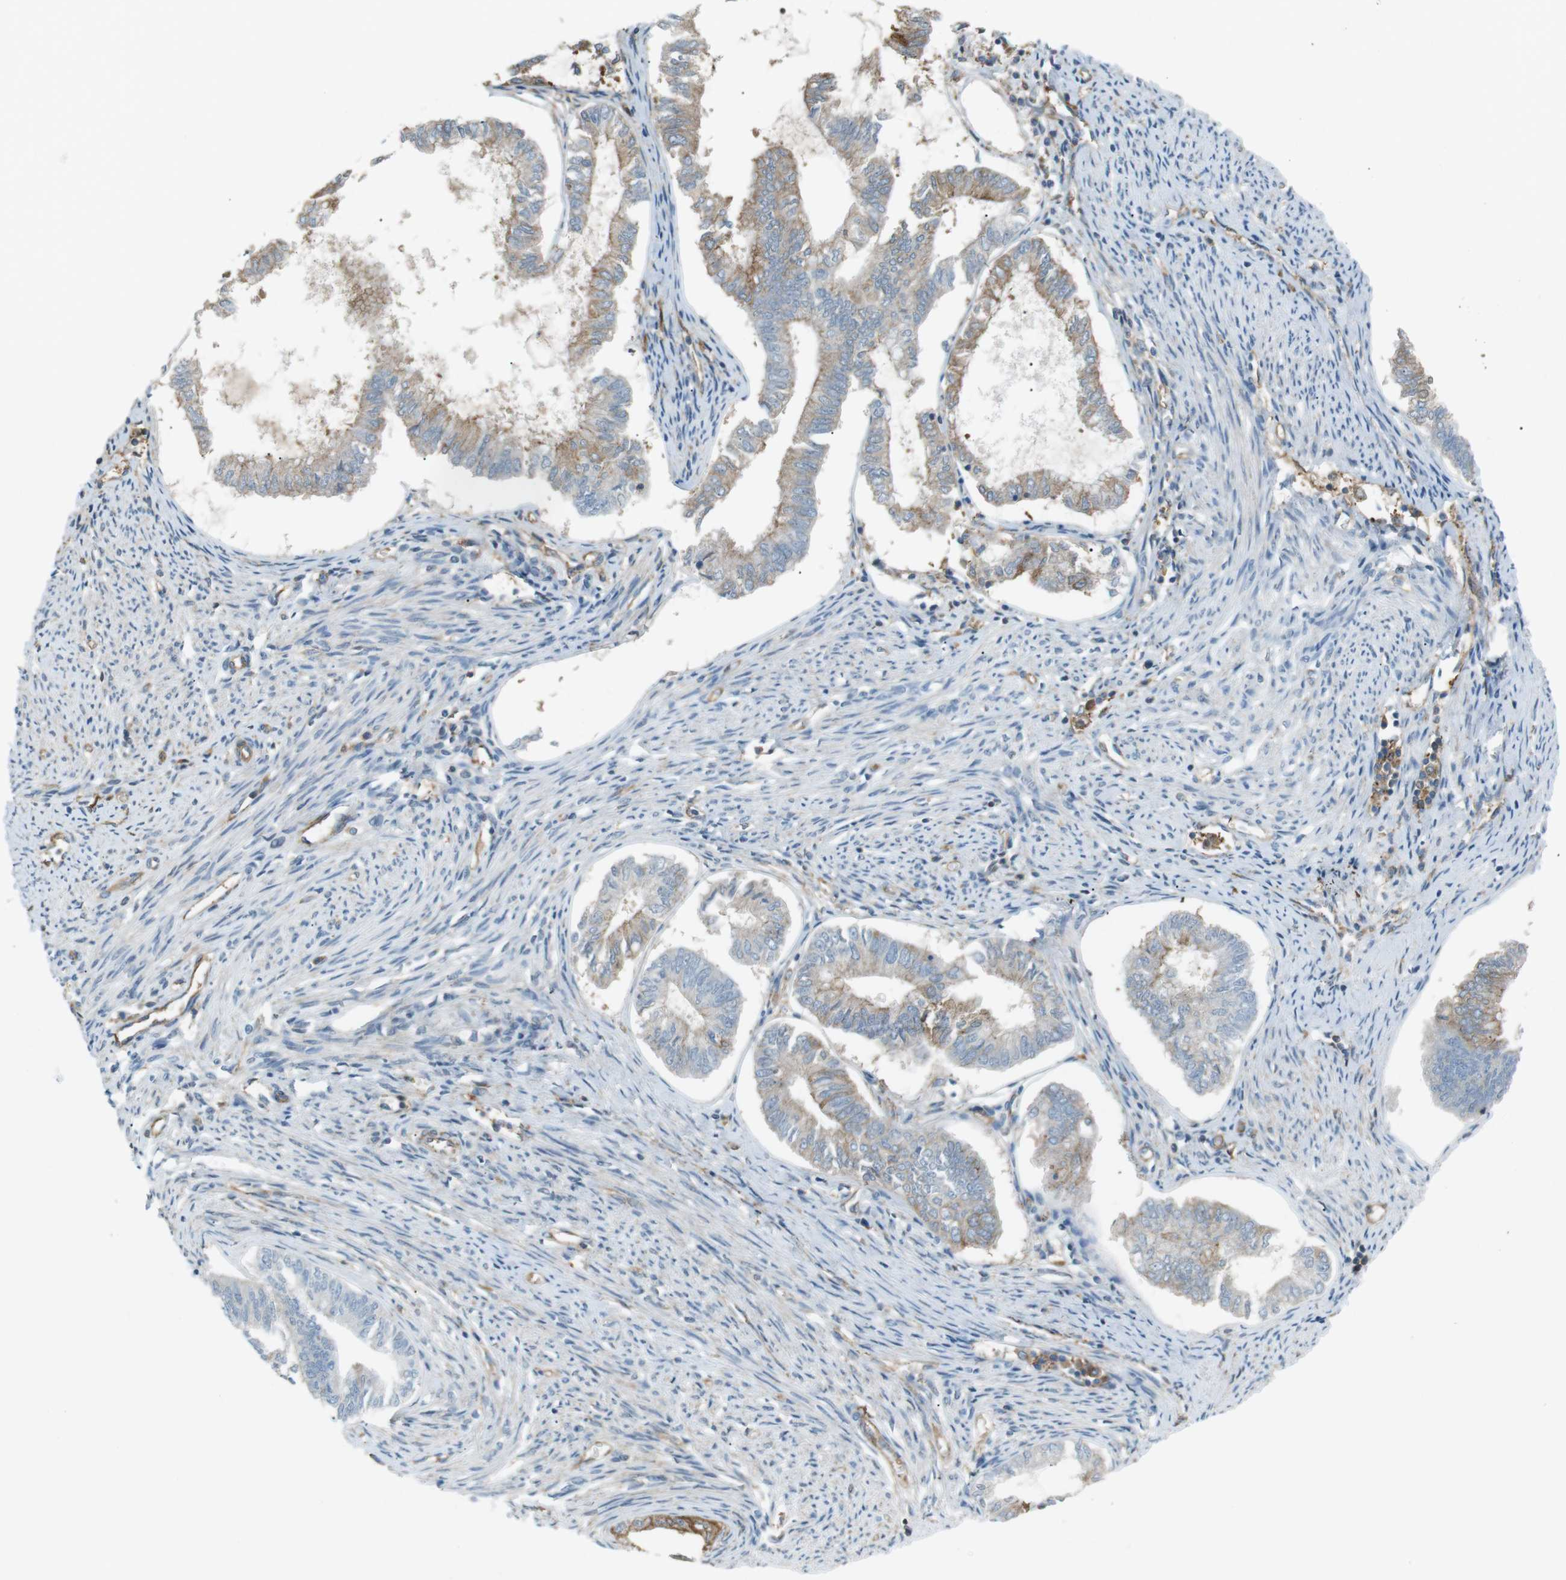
{"staining": {"intensity": "moderate", "quantity": "<25%", "location": "cytoplasmic/membranous"}, "tissue": "endometrial cancer", "cell_type": "Tumor cells", "image_type": "cancer", "snomed": [{"axis": "morphology", "description": "Adenocarcinoma, NOS"}, {"axis": "topography", "description": "Endometrium"}], "caption": "Endometrial cancer stained with DAB (3,3'-diaminobenzidine) immunohistochemistry (IHC) reveals low levels of moderate cytoplasmic/membranous positivity in about <25% of tumor cells.", "gene": "PEPD", "patient": {"sex": "female", "age": 86}}